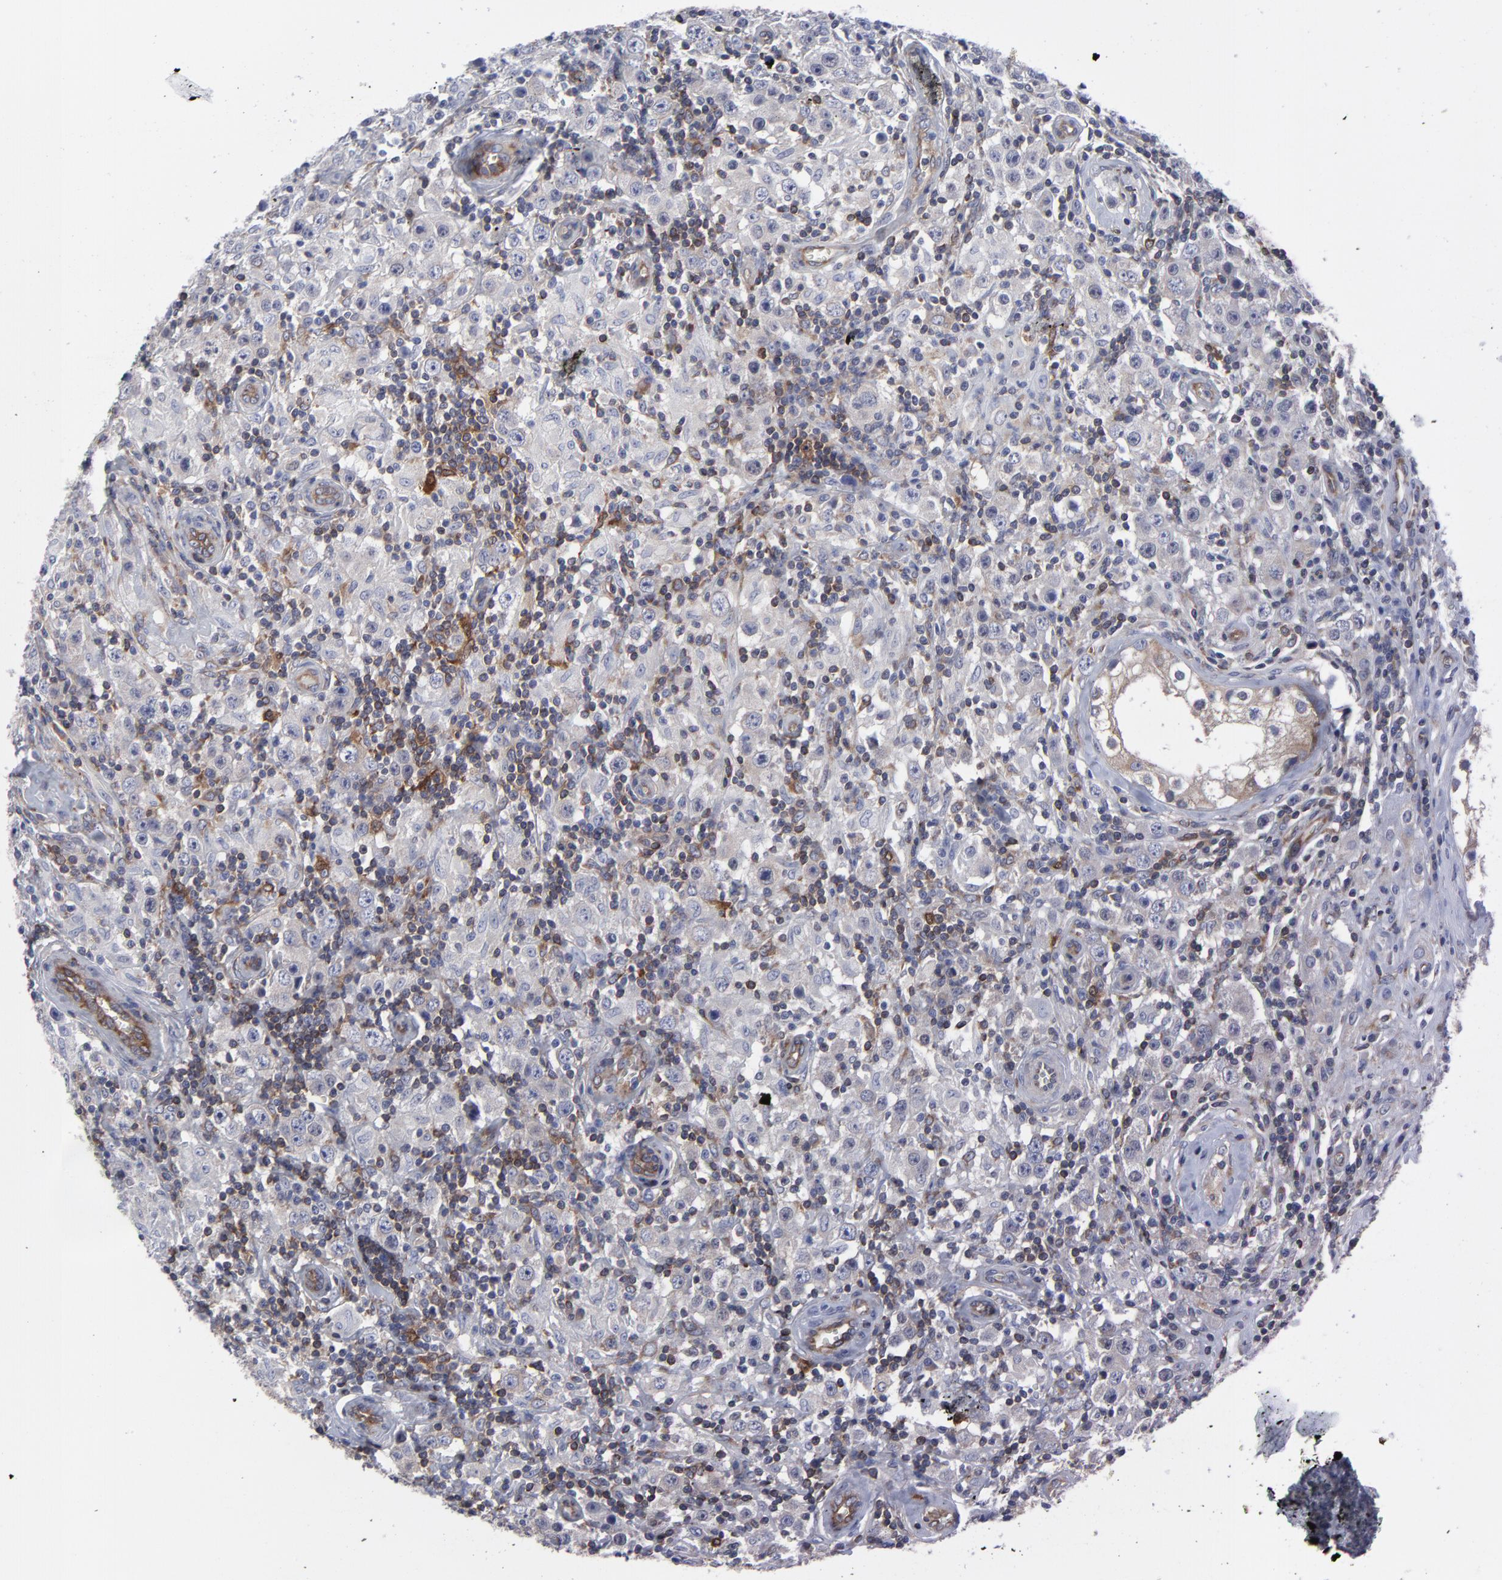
{"staining": {"intensity": "negative", "quantity": "none", "location": "none"}, "tissue": "testis cancer", "cell_type": "Tumor cells", "image_type": "cancer", "snomed": [{"axis": "morphology", "description": "Seminoma, NOS"}, {"axis": "topography", "description": "Testis"}], "caption": "Seminoma (testis) was stained to show a protein in brown. There is no significant positivity in tumor cells.", "gene": "NFKBIA", "patient": {"sex": "male", "age": 32}}